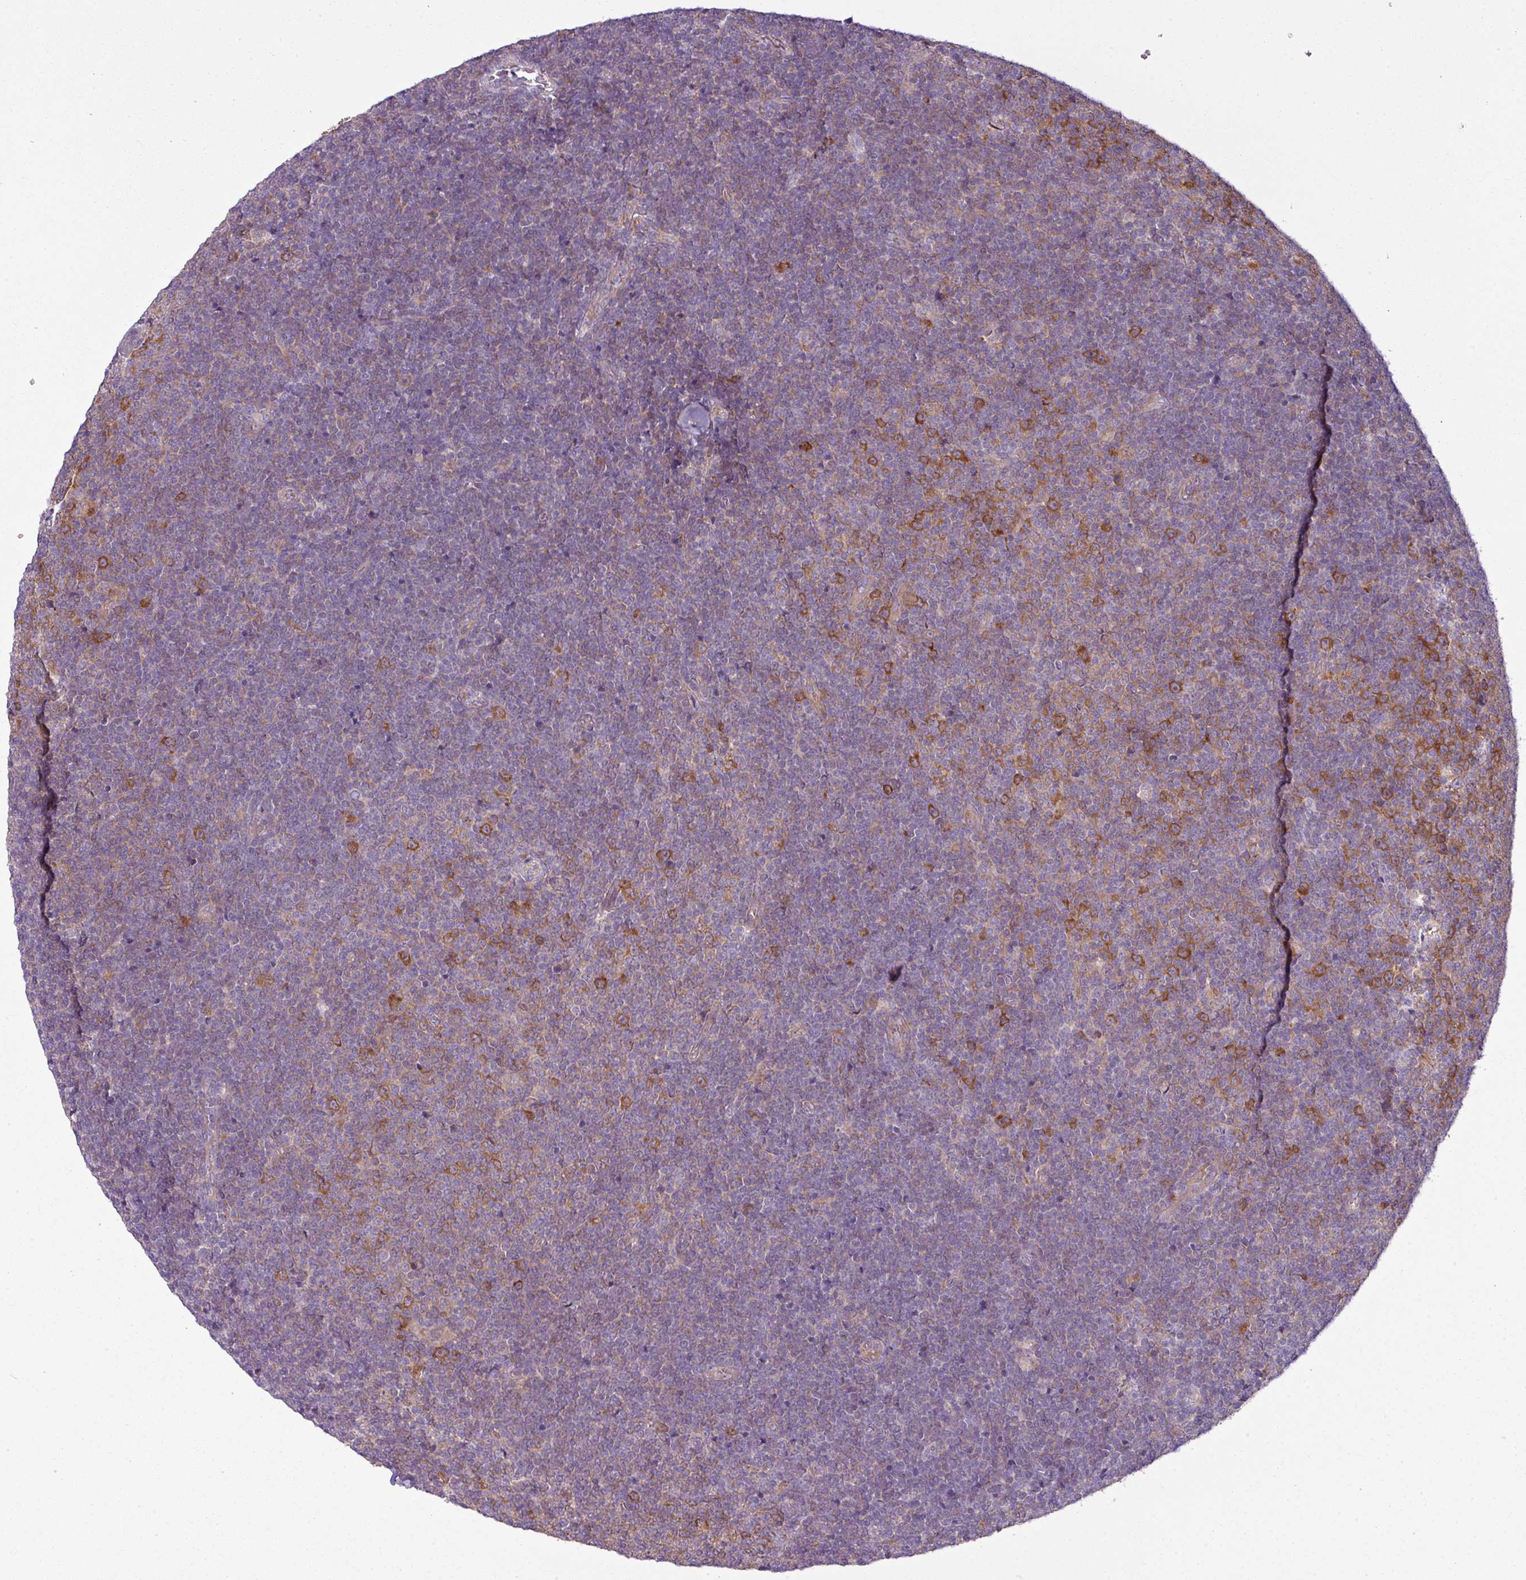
{"staining": {"intensity": "moderate", "quantity": "25%-75%", "location": "cytoplasmic/membranous"}, "tissue": "lymphoma", "cell_type": "Tumor cells", "image_type": "cancer", "snomed": [{"axis": "morphology", "description": "Malignant lymphoma, non-Hodgkin's type, Low grade"}, {"axis": "topography", "description": "Lymph node"}], "caption": "Immunohistochemical staining of human lymphoma shows medium levels of moderate cytoplasmic/membranous expression in approximately 25%-75% of tumor cells.", "gene": "CAMK2B", "patient": {"sex": "male", "age": 48}}